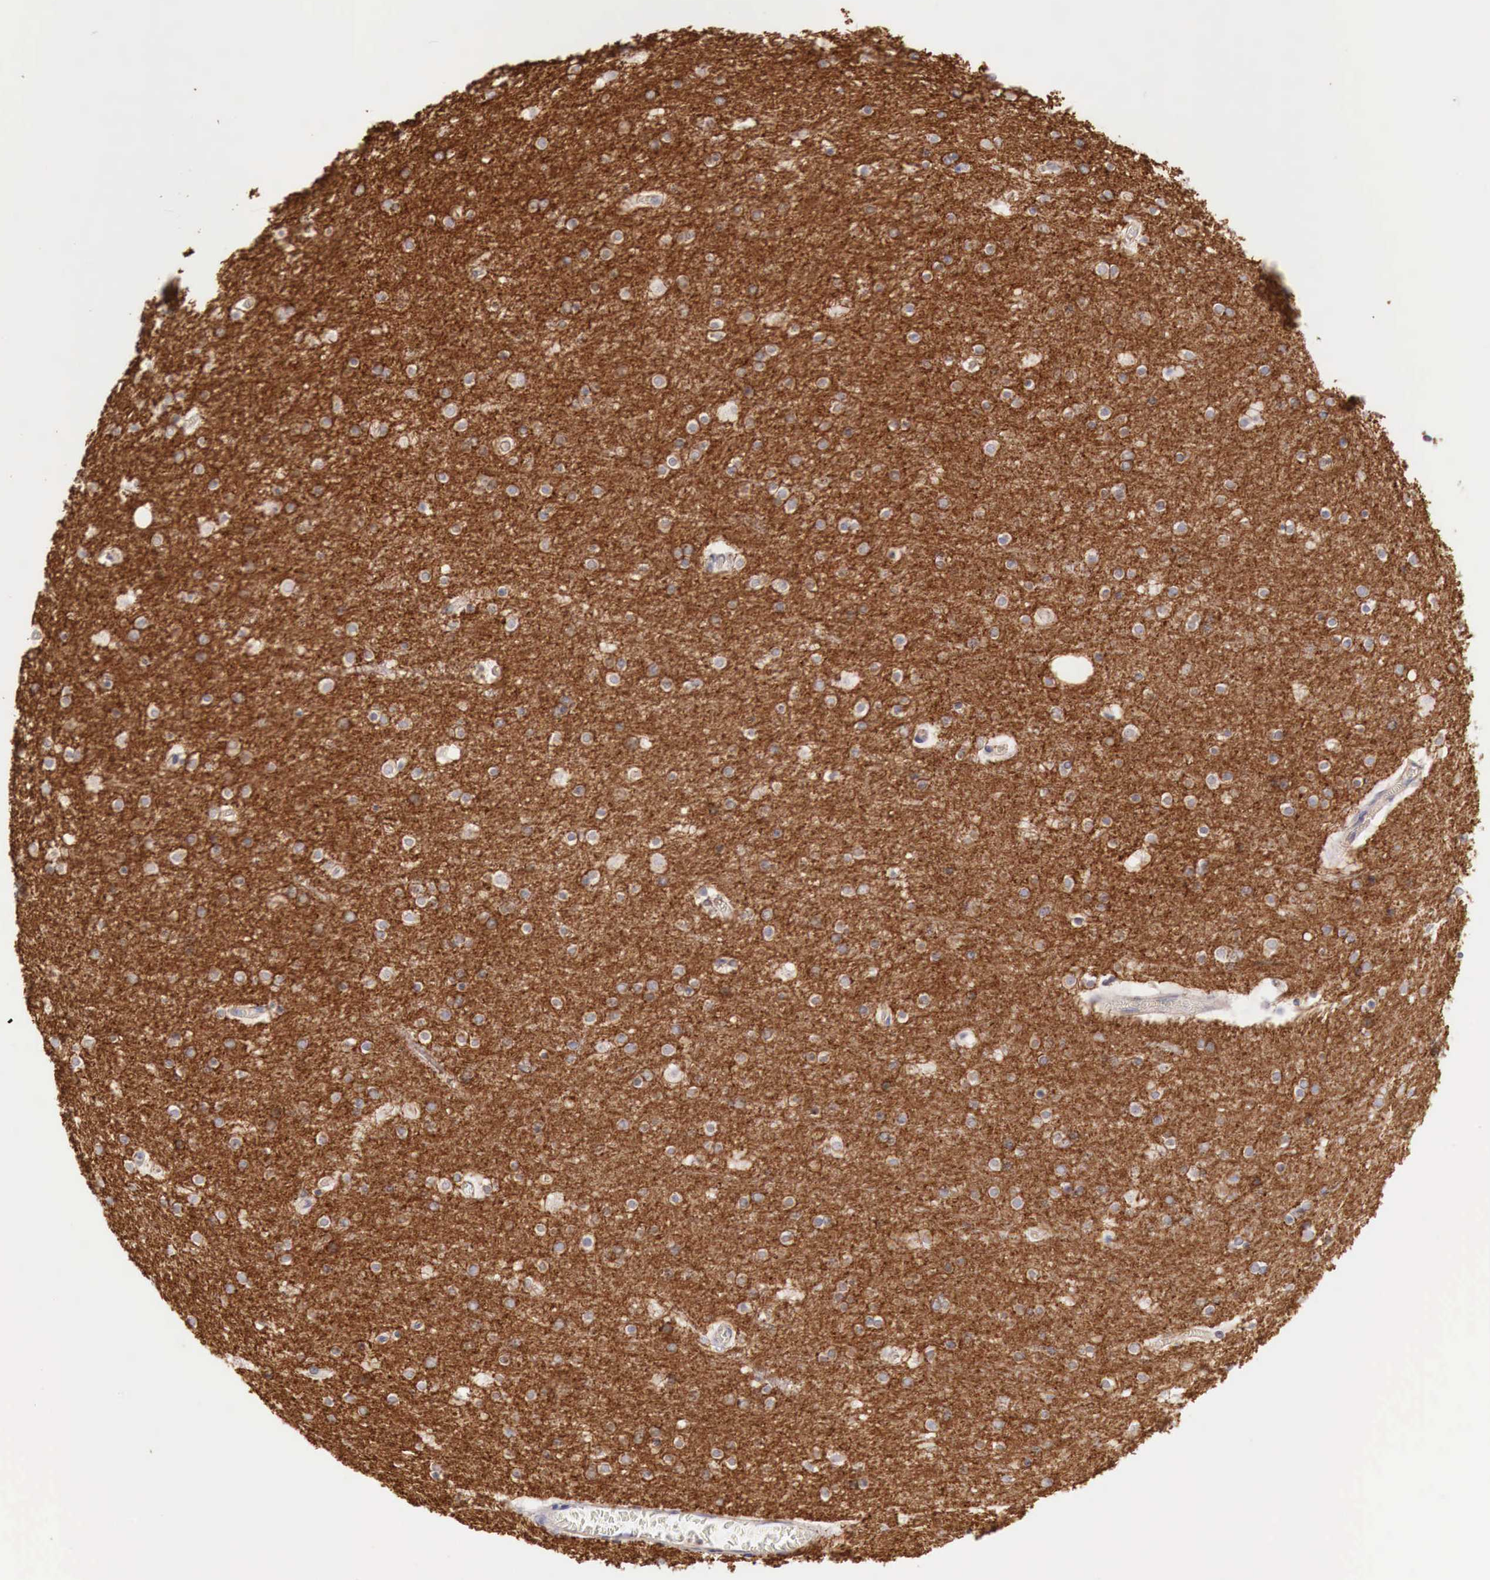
{"staining": {"intensity": "negative", "quantity": "none", "location": "none"}, "tissue": "cerebral cortex", "cell_type": "Endothelial cells", "image_type": "normal", "snomed": [{"axis": "morphology", "description": "Normal tissue, NOS"}, {"axis": "topography", "description": "Cerebral cortex"}], "caption": "Photomicrograph shows no protein positivity in endothelial cells of unremarkable cerebral cortex.", "gene": "TRIM13", "patient": {"sex": "female", "age": 54}}